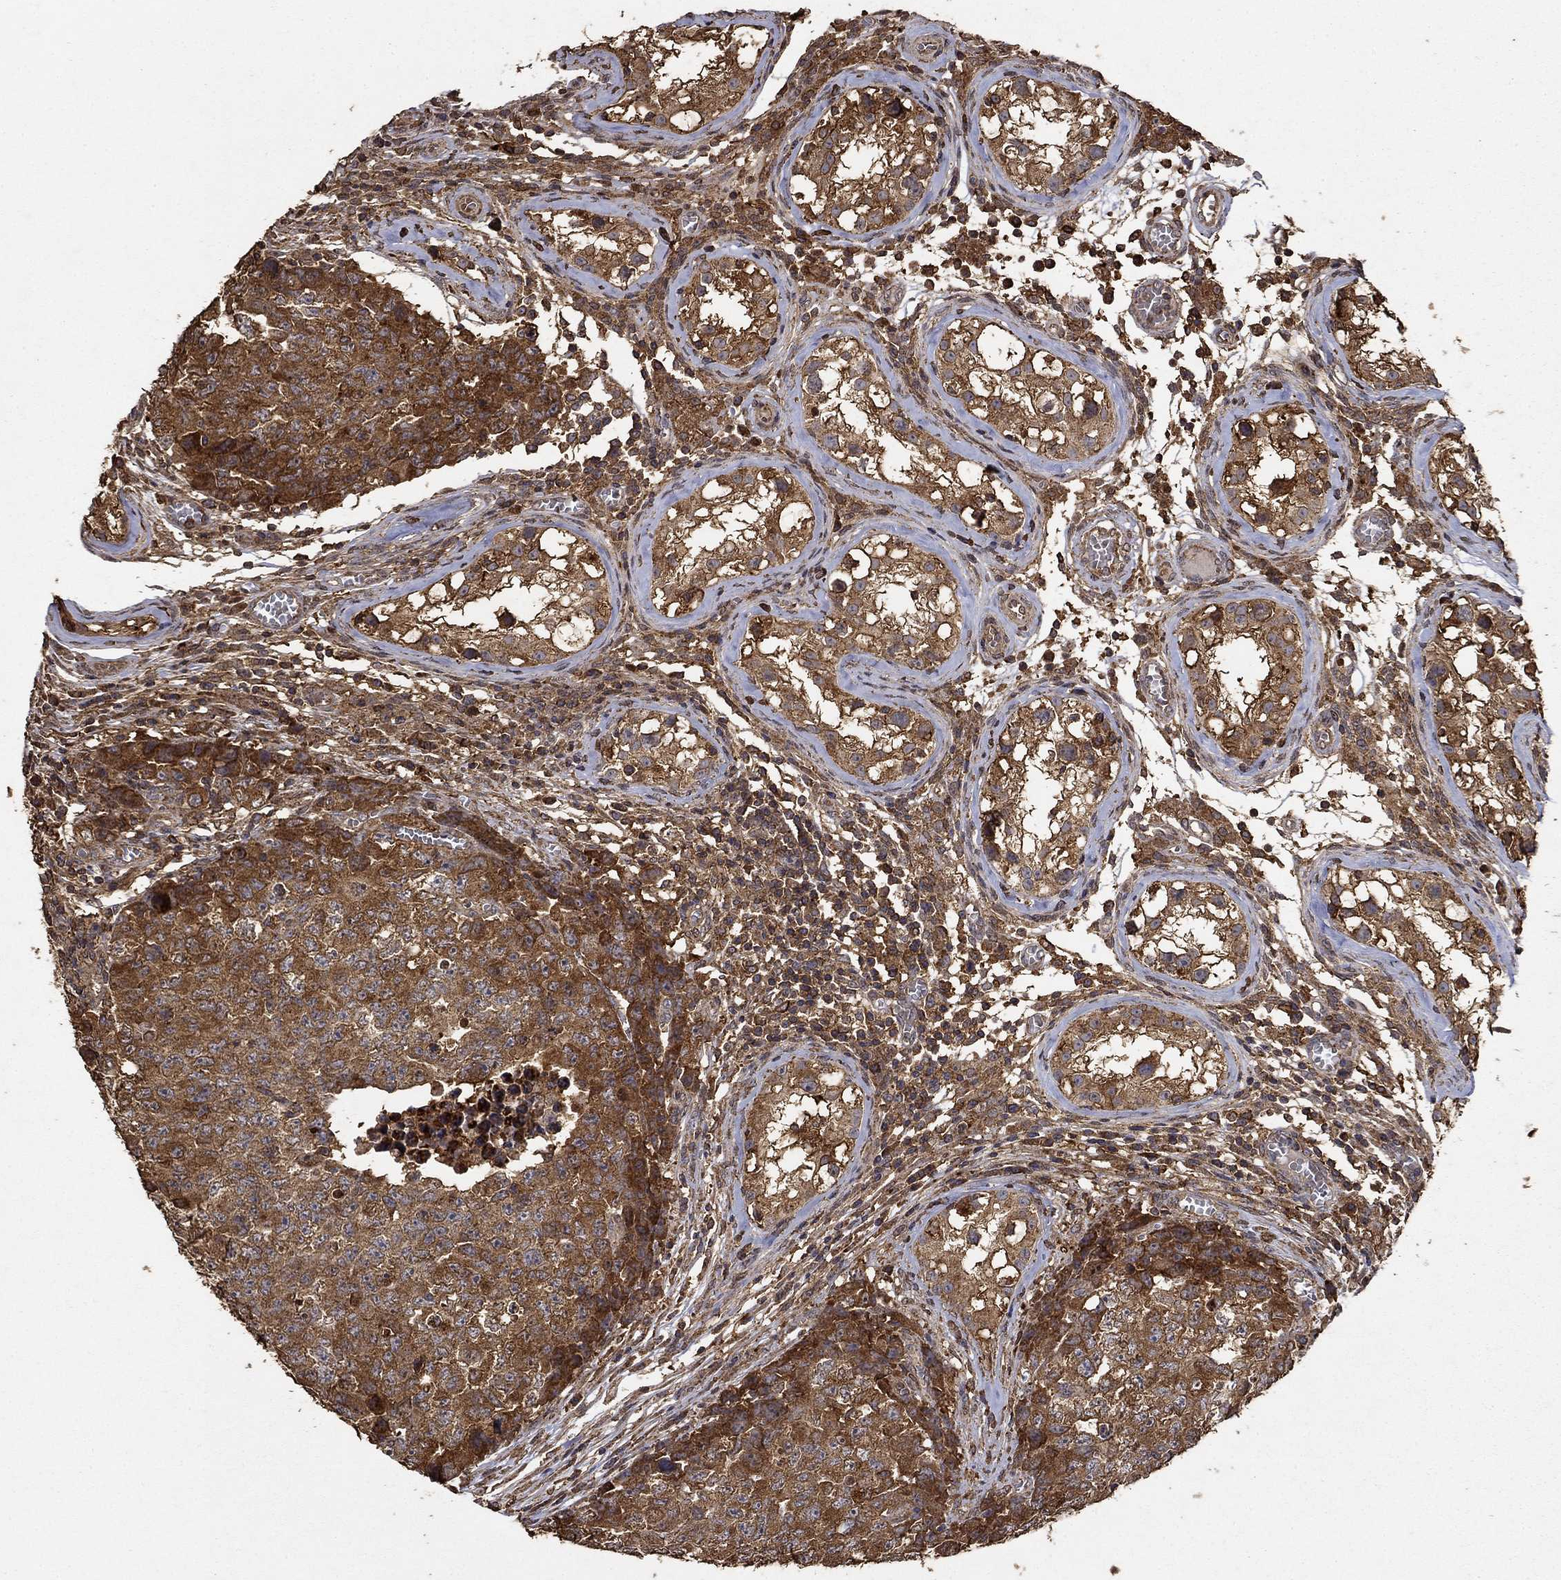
{"staining": {"intensity": "moderate", "quantity": ">75%", "location": "cytoplasmic/membranous"}, "tissue": "testis cancer", "cell_type": "Tumor cells", "image_type": "cancer", "snomed": [{"axis": "morphology", "description": "Carcinoma, Embryonal, NOS"}, {"axis": "topography", "description": "Testis"}], "caption": "A brown stain highlights moderate cytoplasmic/membranous positivity of a protein in testis cancer tumor cells.", "gene": "IFRD1", "patient": {"sex": "male", "age": 23}}